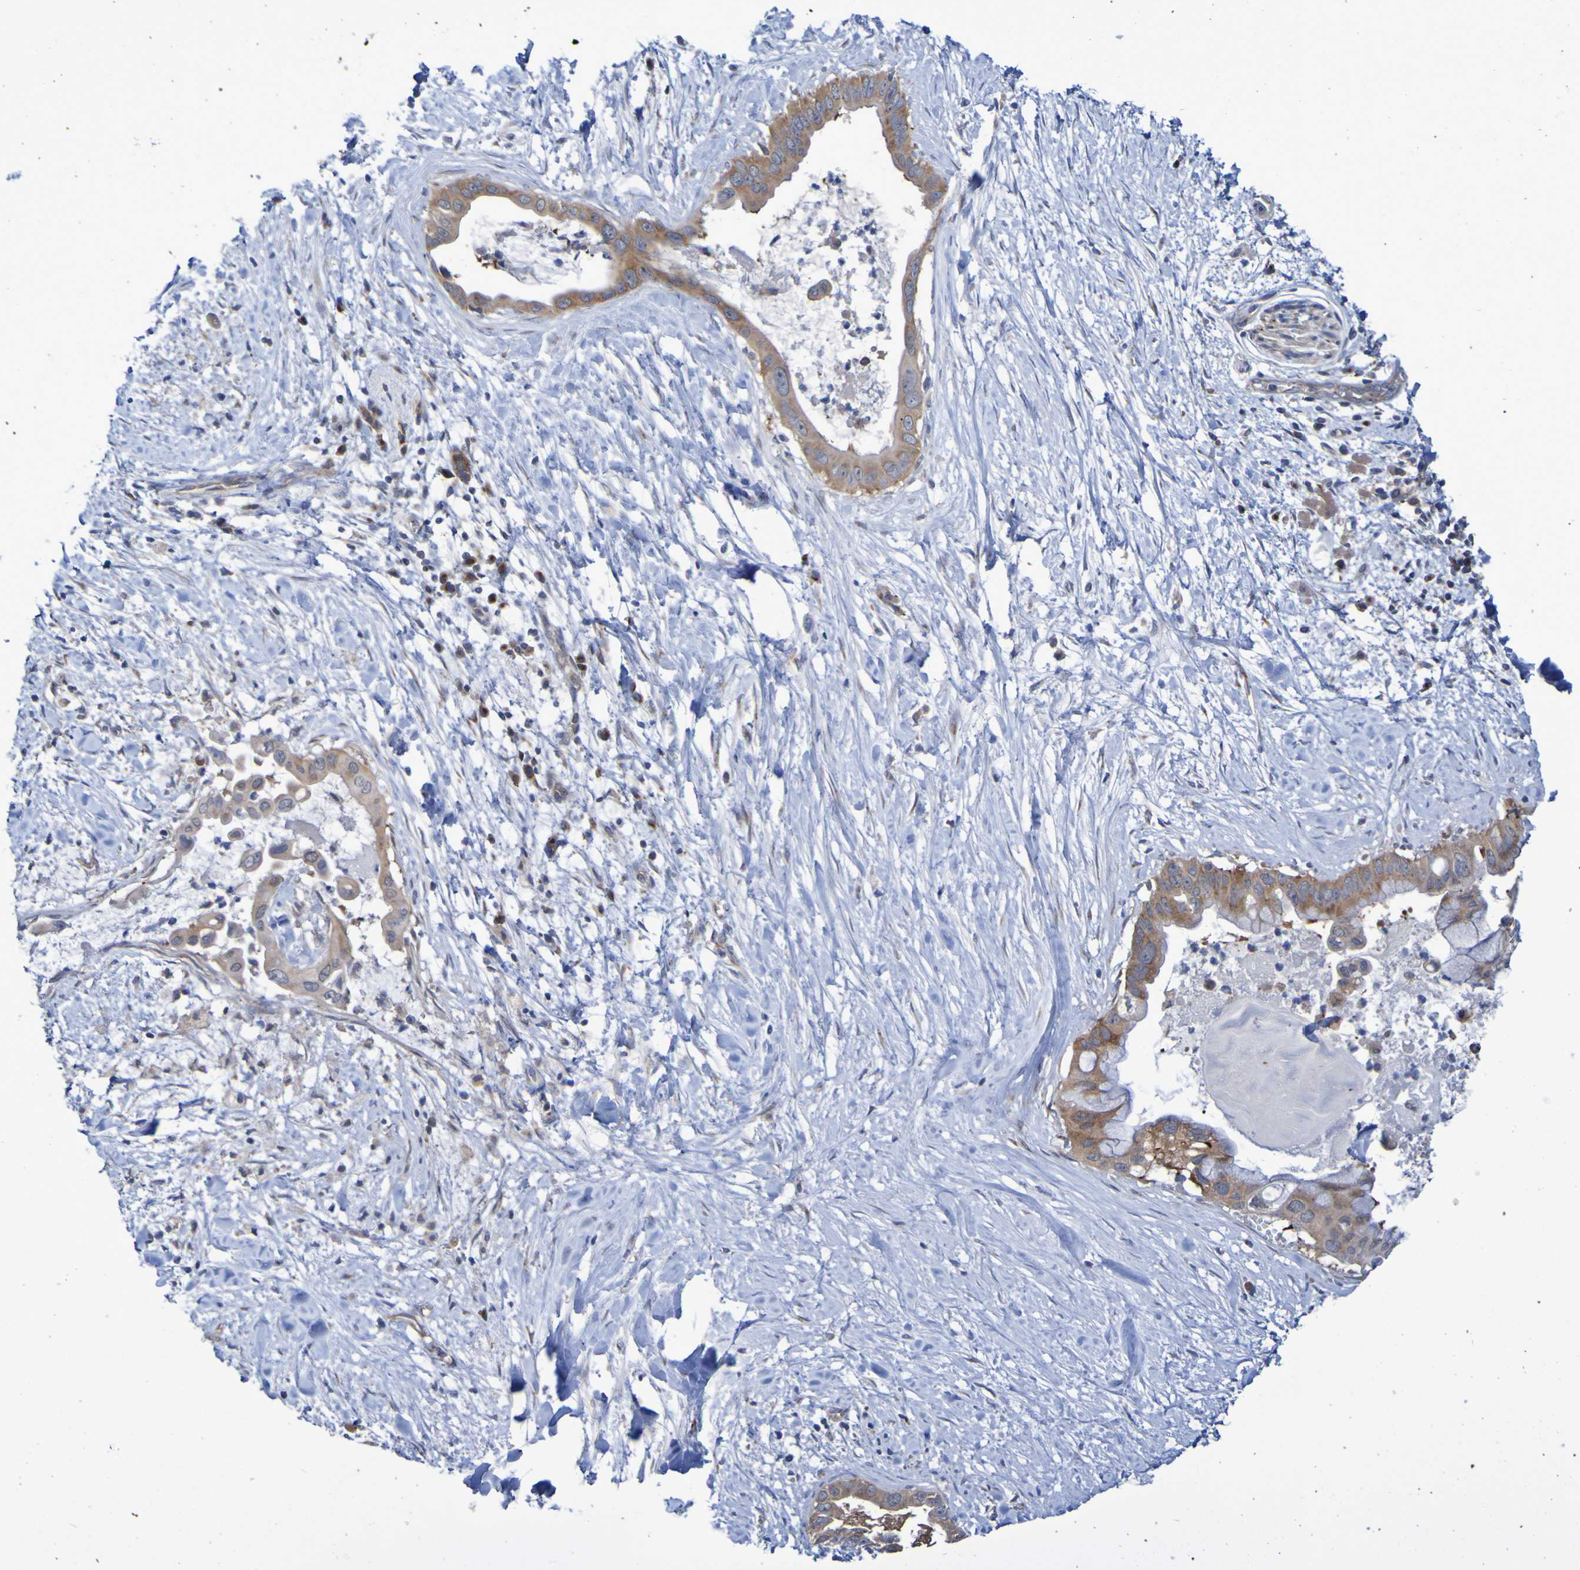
{"staining": {"intensity": "moderate", "quantity": ">75%", "location": "cytoplasmic/membranous"}, "tissue": "pancreatic cancer", "cell_type": "Tumor cells", "image_type": "cancer", "snomed": [{"axis": "morphology", "description": "Adenocarcinoma, NOS"}, {"axis": "topography", "description": "Pancreas"}], "caption": "Pancreatic cancer tissue reveals moderate cytoplasmic/membranous expression in about >75% of tumor cells, visualized by immunohistochemistry. (DAB (3,3'-diaminobenzidine) = brown stain, brightfield microscopy at high magnification).", "gene": "LMBRD2", "patient": {"sex": "male", "age": 55}}